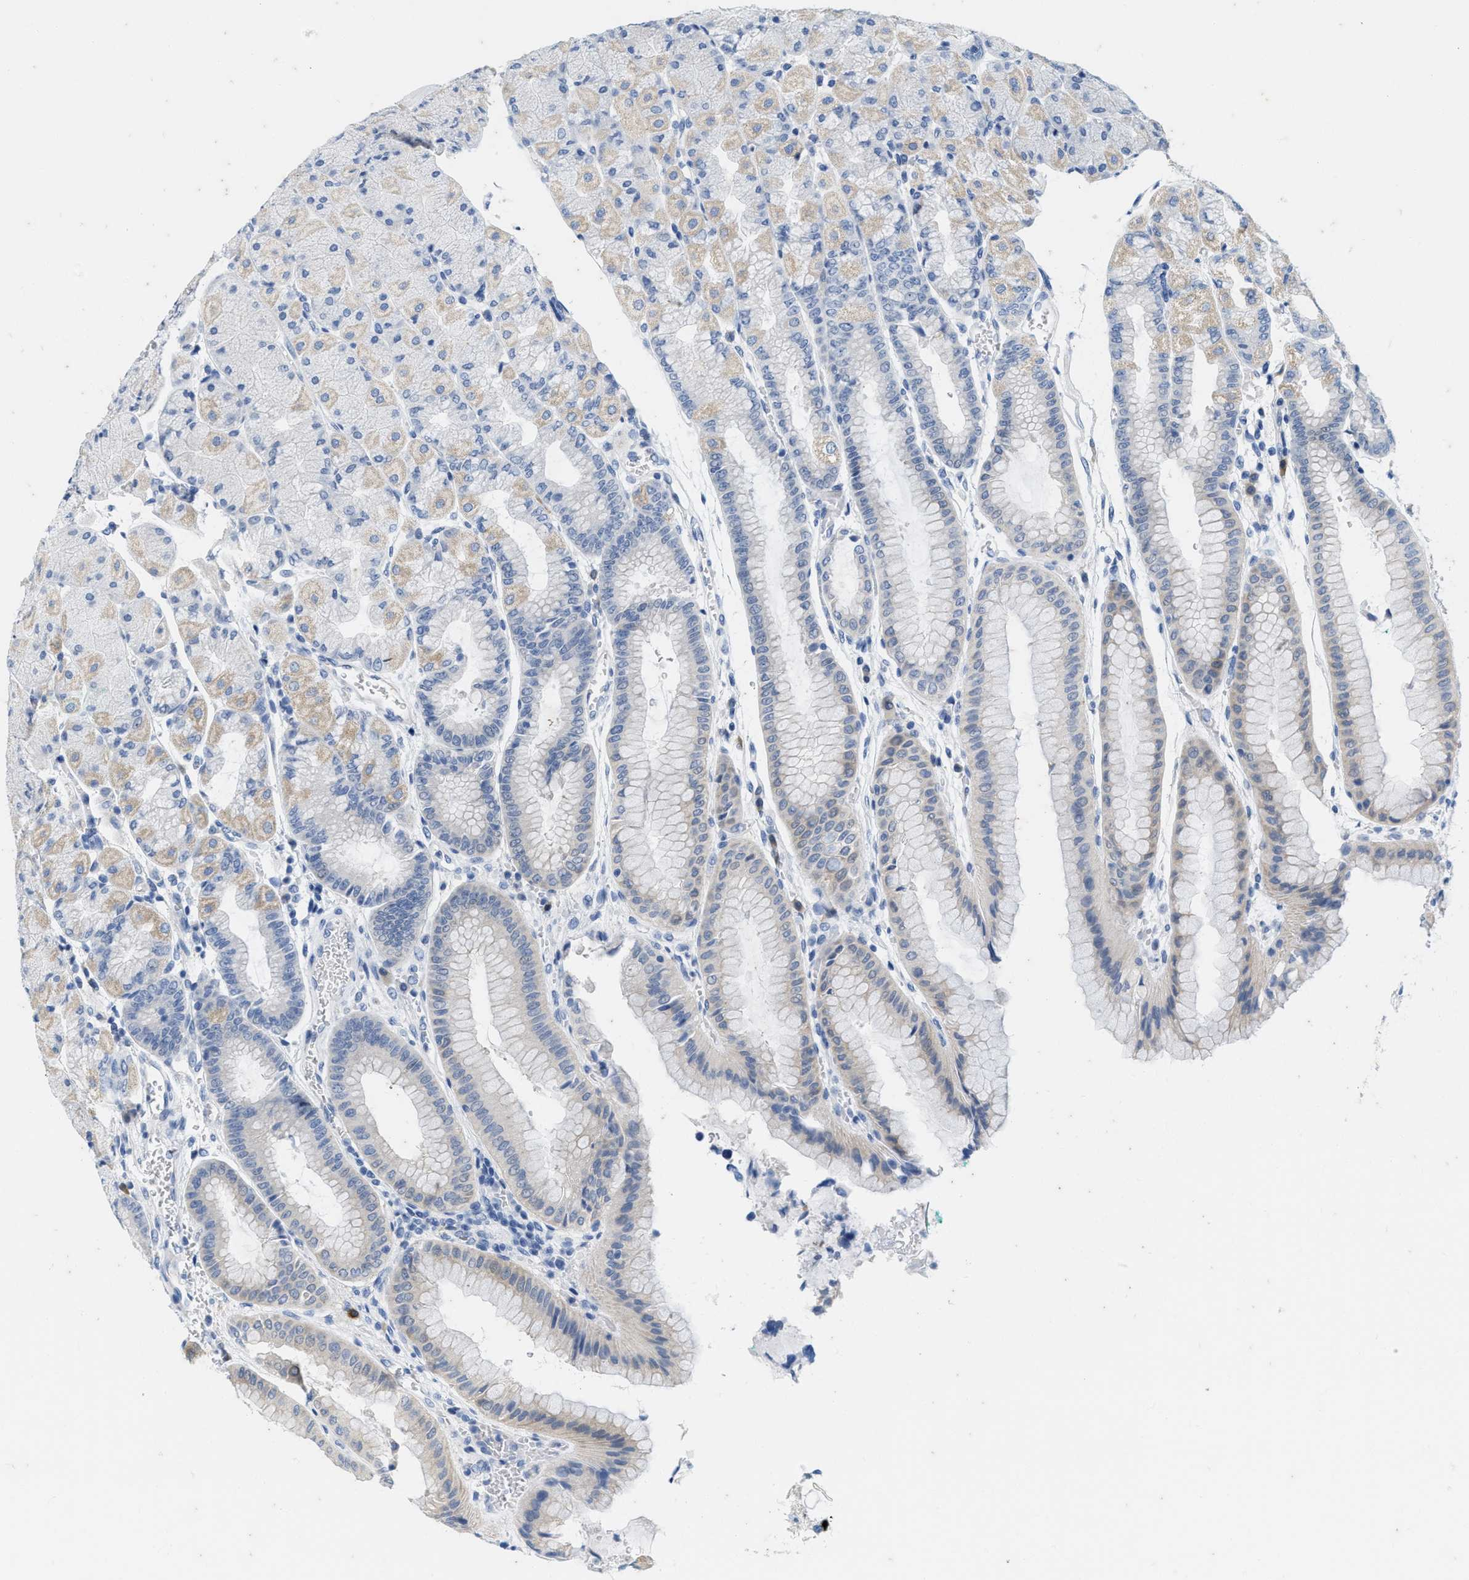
{"staining": {"intensity": "weak", "quantity": "<25%", "location": "cytoplasmic/membranous"}, "tissue": "stomach", "cell_type": "Glandular cells", "image_type": "normal", "snomed": [{"axis": "morphology", "description": "Normal tissue, NOS"}, {"axis": "morphology", "description": "Carcinoid, malignant, NOS"}, {"axis": "topography", "description": "Stomach, upper"}], "caption": "The immunohistochemistry histopathology image has no significant positivity in glandular cells of stomach. Brightfield microscopy of IHC stained with DAB (3,3'-diaminobenzidine) (brown) and hematoxylin (blue), captured at high magnification.", "gene": "ABCB11", "patient": {"sex": "male", "age": 39}}